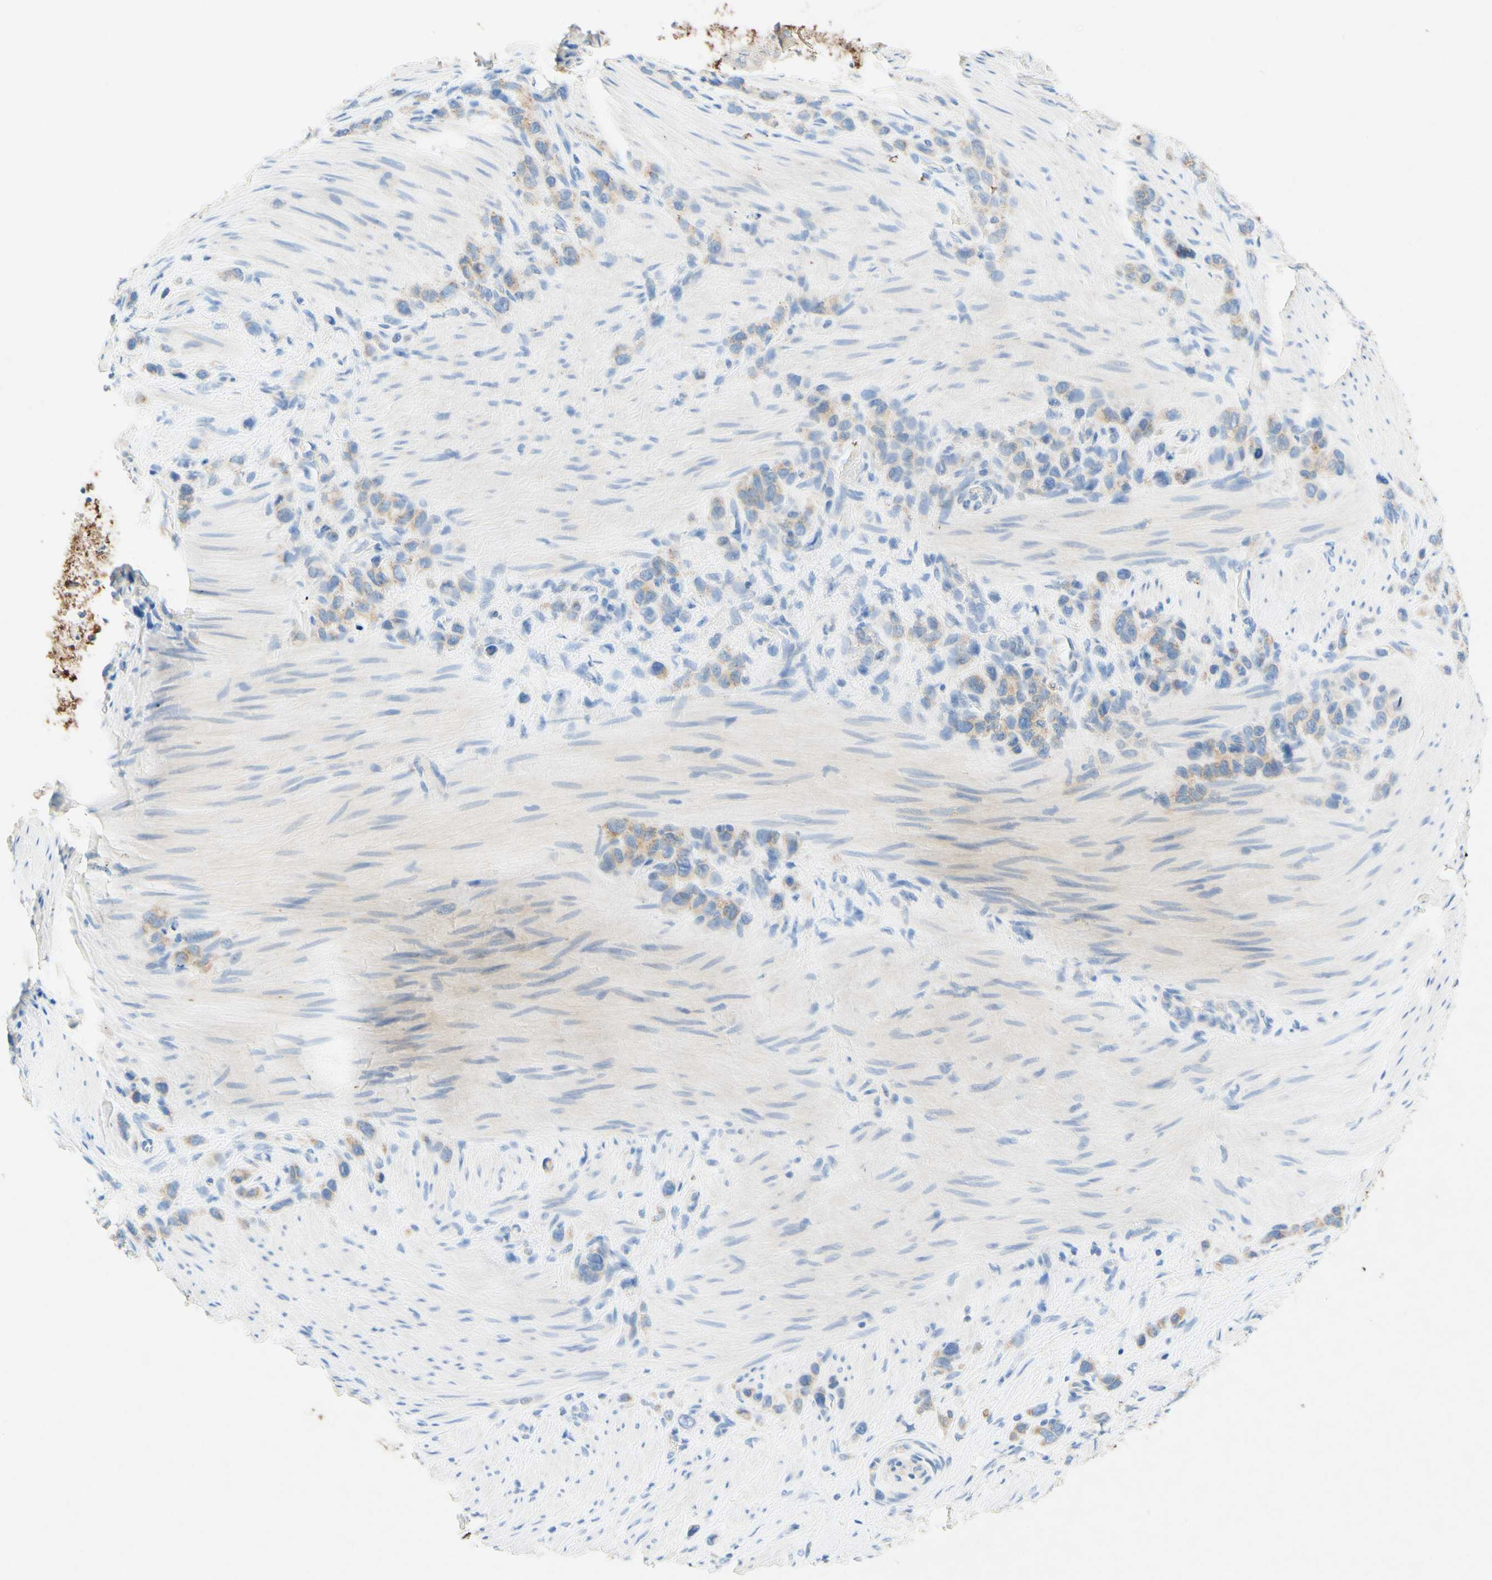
{"staining": {"intensity": "weak", "quantity": "<25%", "location": "cytoplasmic/membranous"}, "tissue": "stomach cancer", "cell_type": "Tumor cells", "image_type": "cancer", "snomed": [{"axis": "morphology", "description": "Adenocarcinoma, NOS"}, {"axis": "morphology", "description": "Adenocarcinoma, High grade"}, {"axis": "topography", "description": "Stomach, upper"}, {"axis": "topography", "description": "Stomach, lower"}], "caption": "High power microscopy image of an immunohistochemistry image of stomach cancer (adenocarcinoma (high-grade)), revealing no significant staining in tumor cells.", "gene": "SLC46A1", "patient": {"sex": "female", "age": 65}}